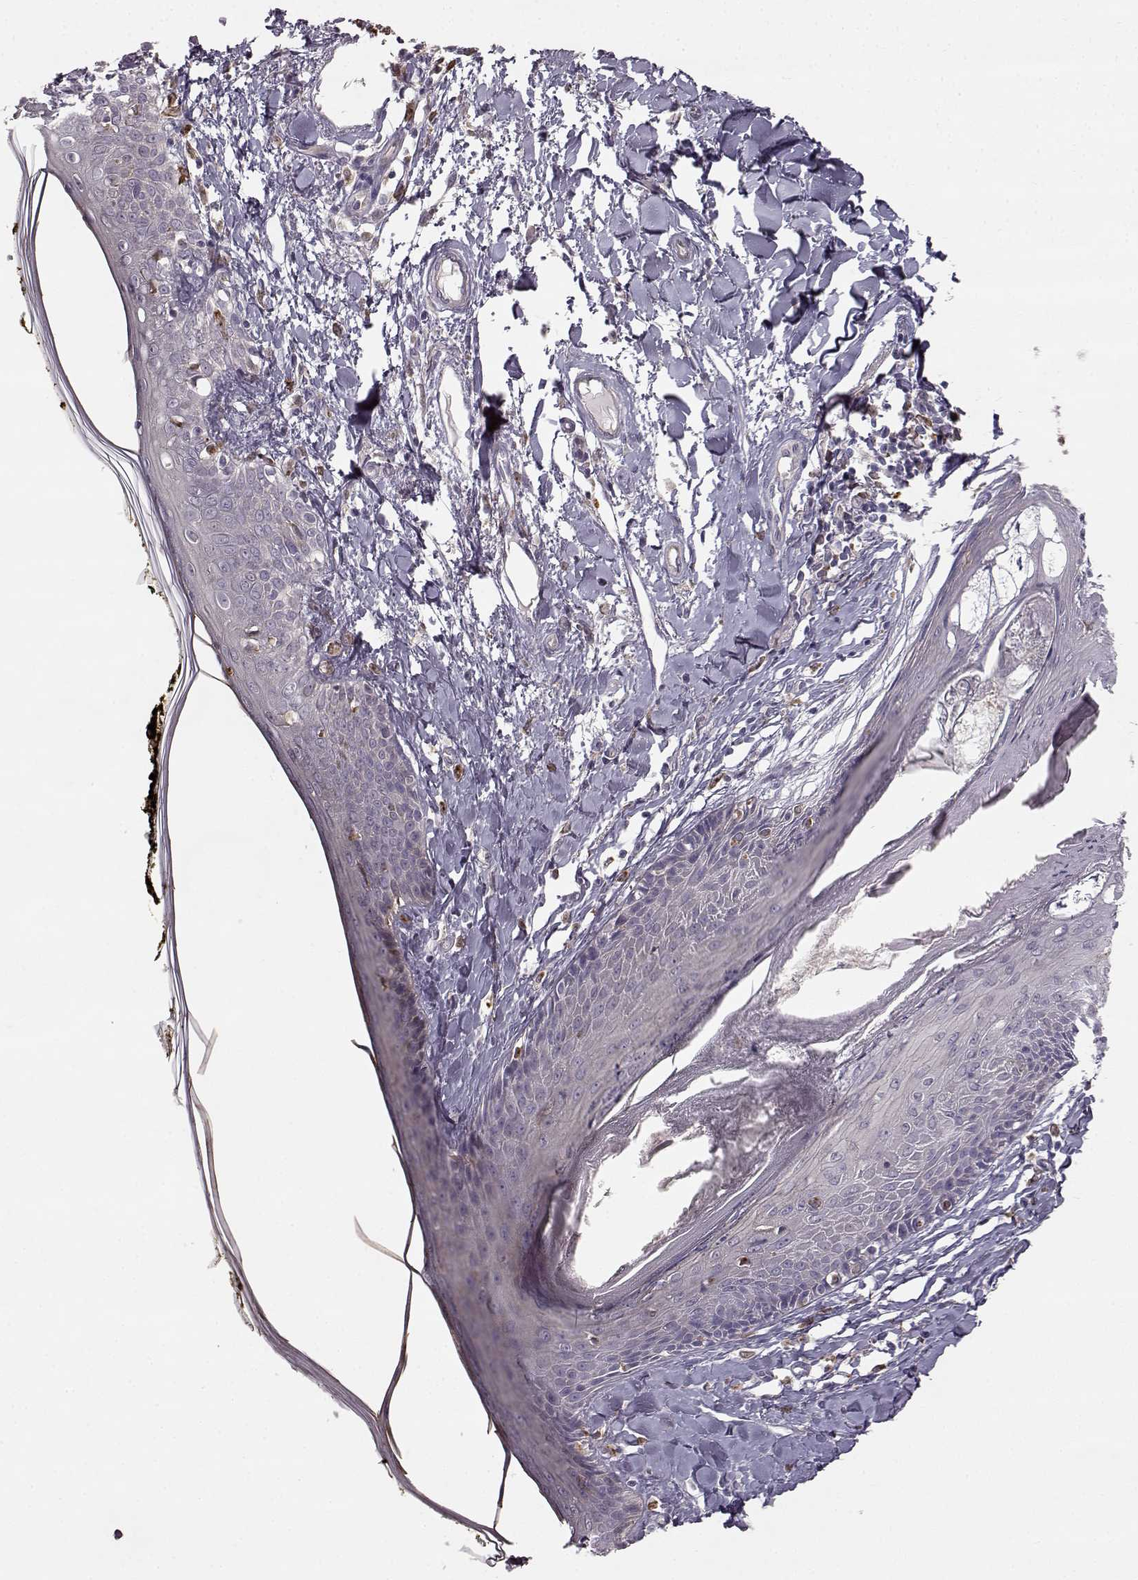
{"staining": {"intensity": "negative", "quantity": "none", "location": "none"}, "tissue": "skin", "cell_type": "Fibroblasts", "image_type": "normal", "snomed": [{"axis": "morphology", "description": "Normal tissue, NOS"}, {"axis": "topography", "description": "Skin"}], "caption": "This is an IHC photomicrograph of normal human skin. There is no expression in fibroblasts.", "gene": "SPAG17", "patient": {"sex": "male", "age": 76}}